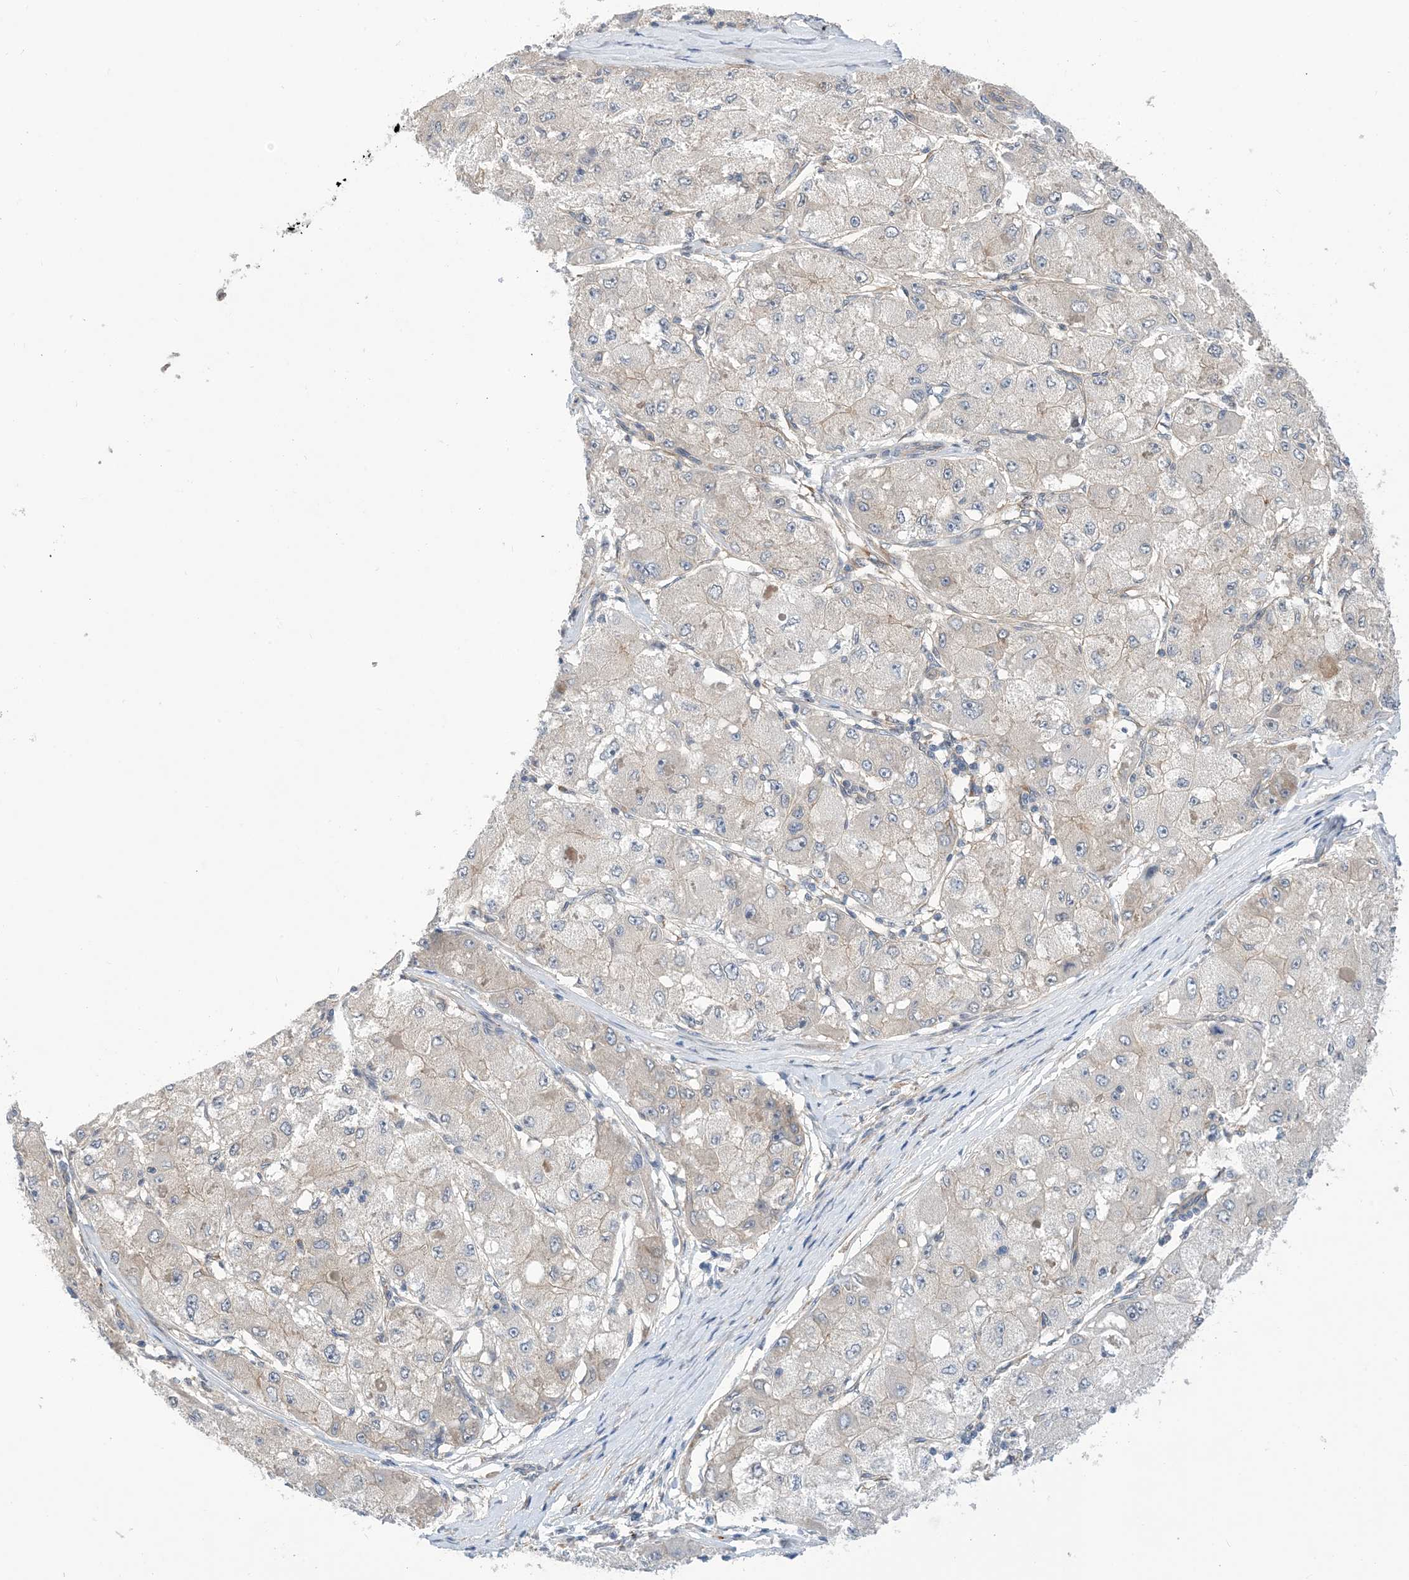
{"staining": {"intensity": "negative", "quantity": "none", "location": "none"}, "tissue": "liver cancer", "cell_type": "Tumor cells", "image_type": "cancer", "snomed": [{"axis": "morphology", "description": "Carcinoma, Hepatocellular, NOS"}, {"axis": "topography", "description": "Liver"}], "caption": "Liver cancer (hepatocellular carcinoma) stained for a protein using immunohistochemistry (IHC) displays no positivity tumor cells.", "gene": "EHBP1", "patient": {"sex": "male", "age": 80}}